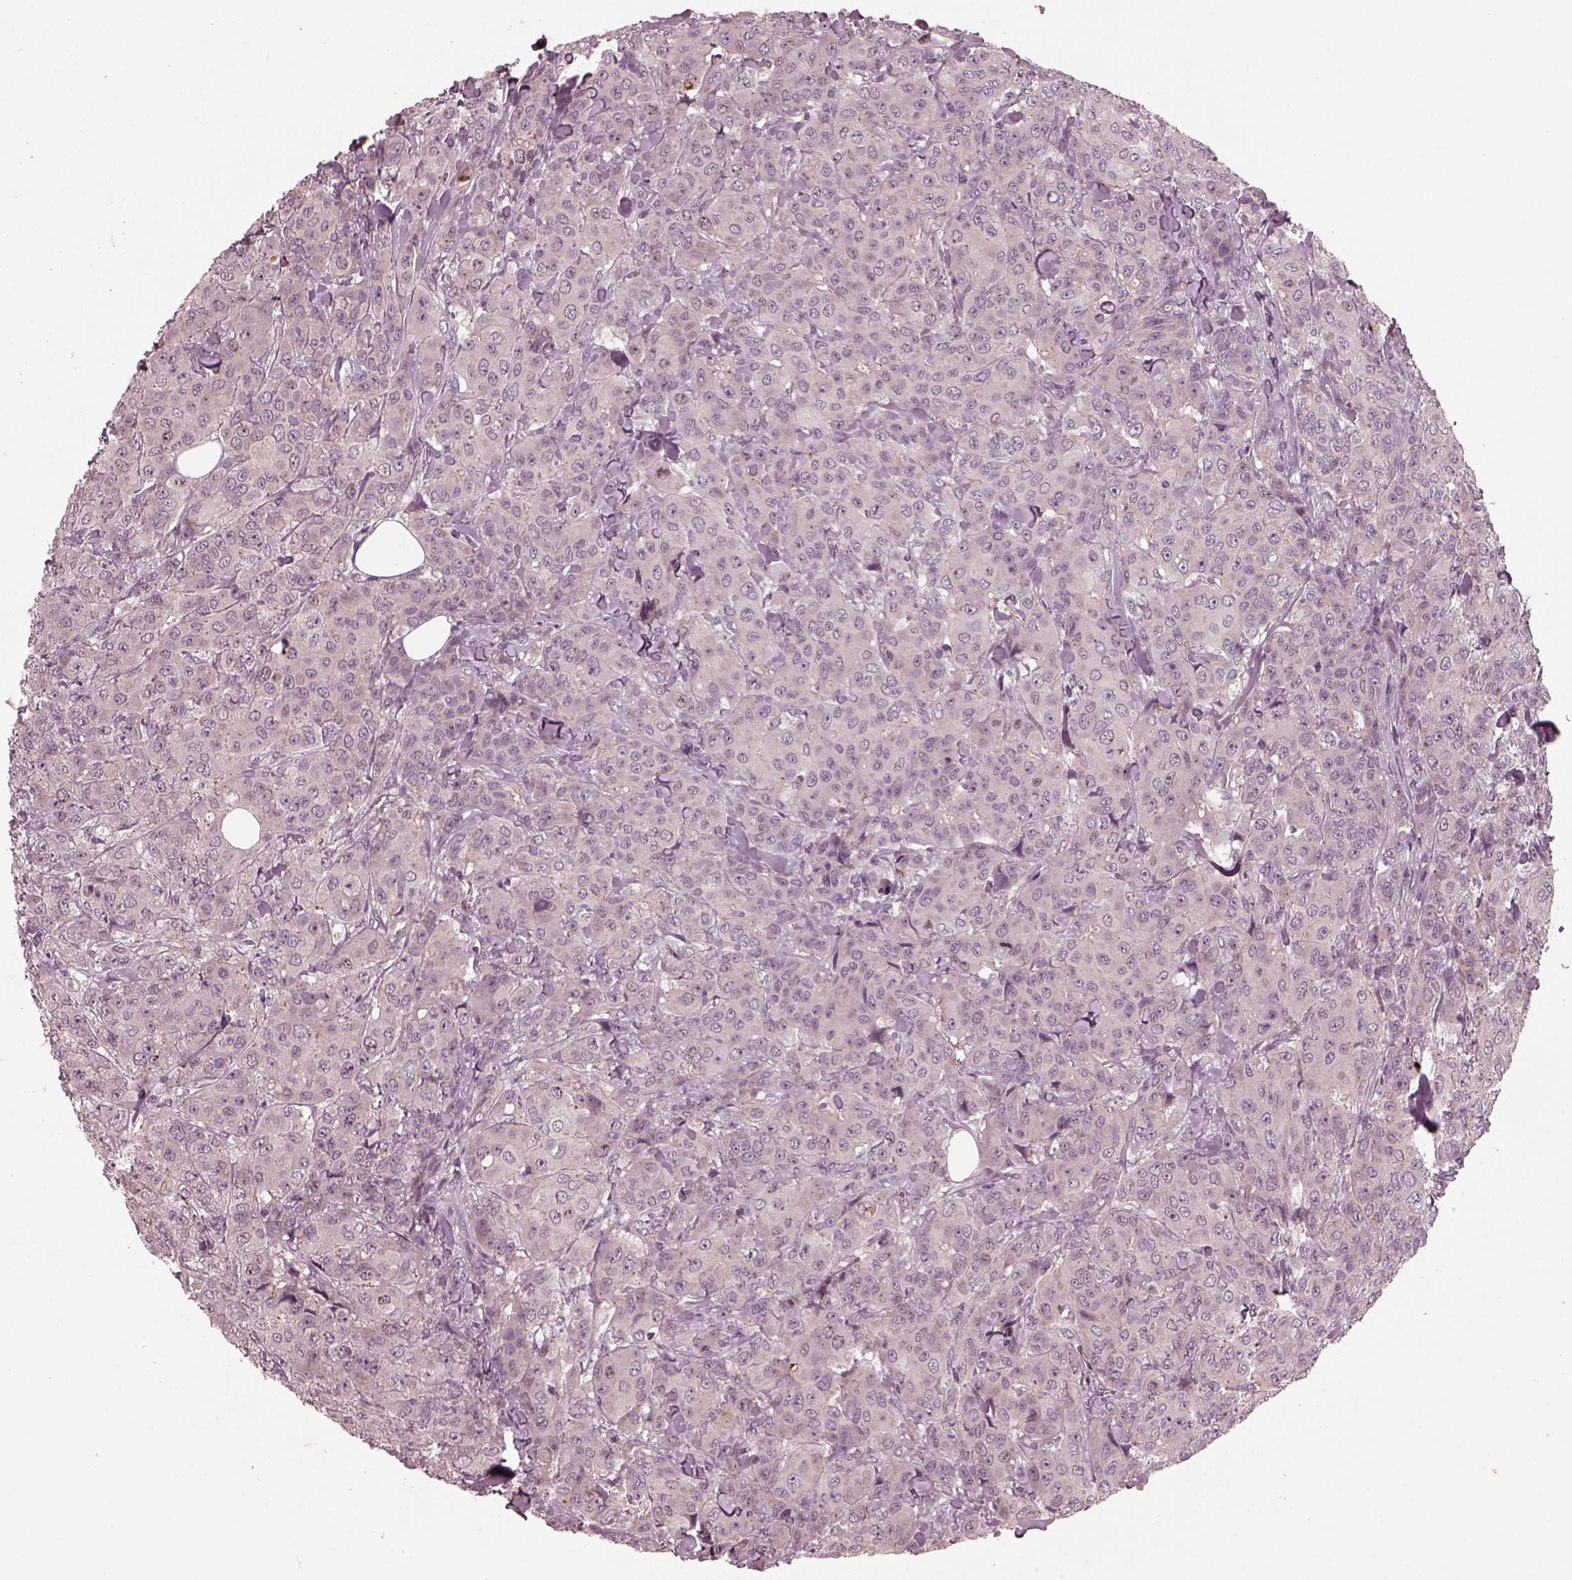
{"staining": {"intensity": "negative", "quantity": "none", "location": "none"}, "tissue": "breast cancer", "cell_type": "Tumor cells", "image_type": "cancer", "snomed": [{"axis": "morphology", "description": "Duct carcinoma"}, {"axis": "topography", "description": "Breast"}], "caption": "IHC image of human breast cancer (intraductal carcinoma) stained for a protein (brown), which shows no expression in tumor cells.", "gene": "SAXO1", "patient": {"sex": "female", "age": 43}}